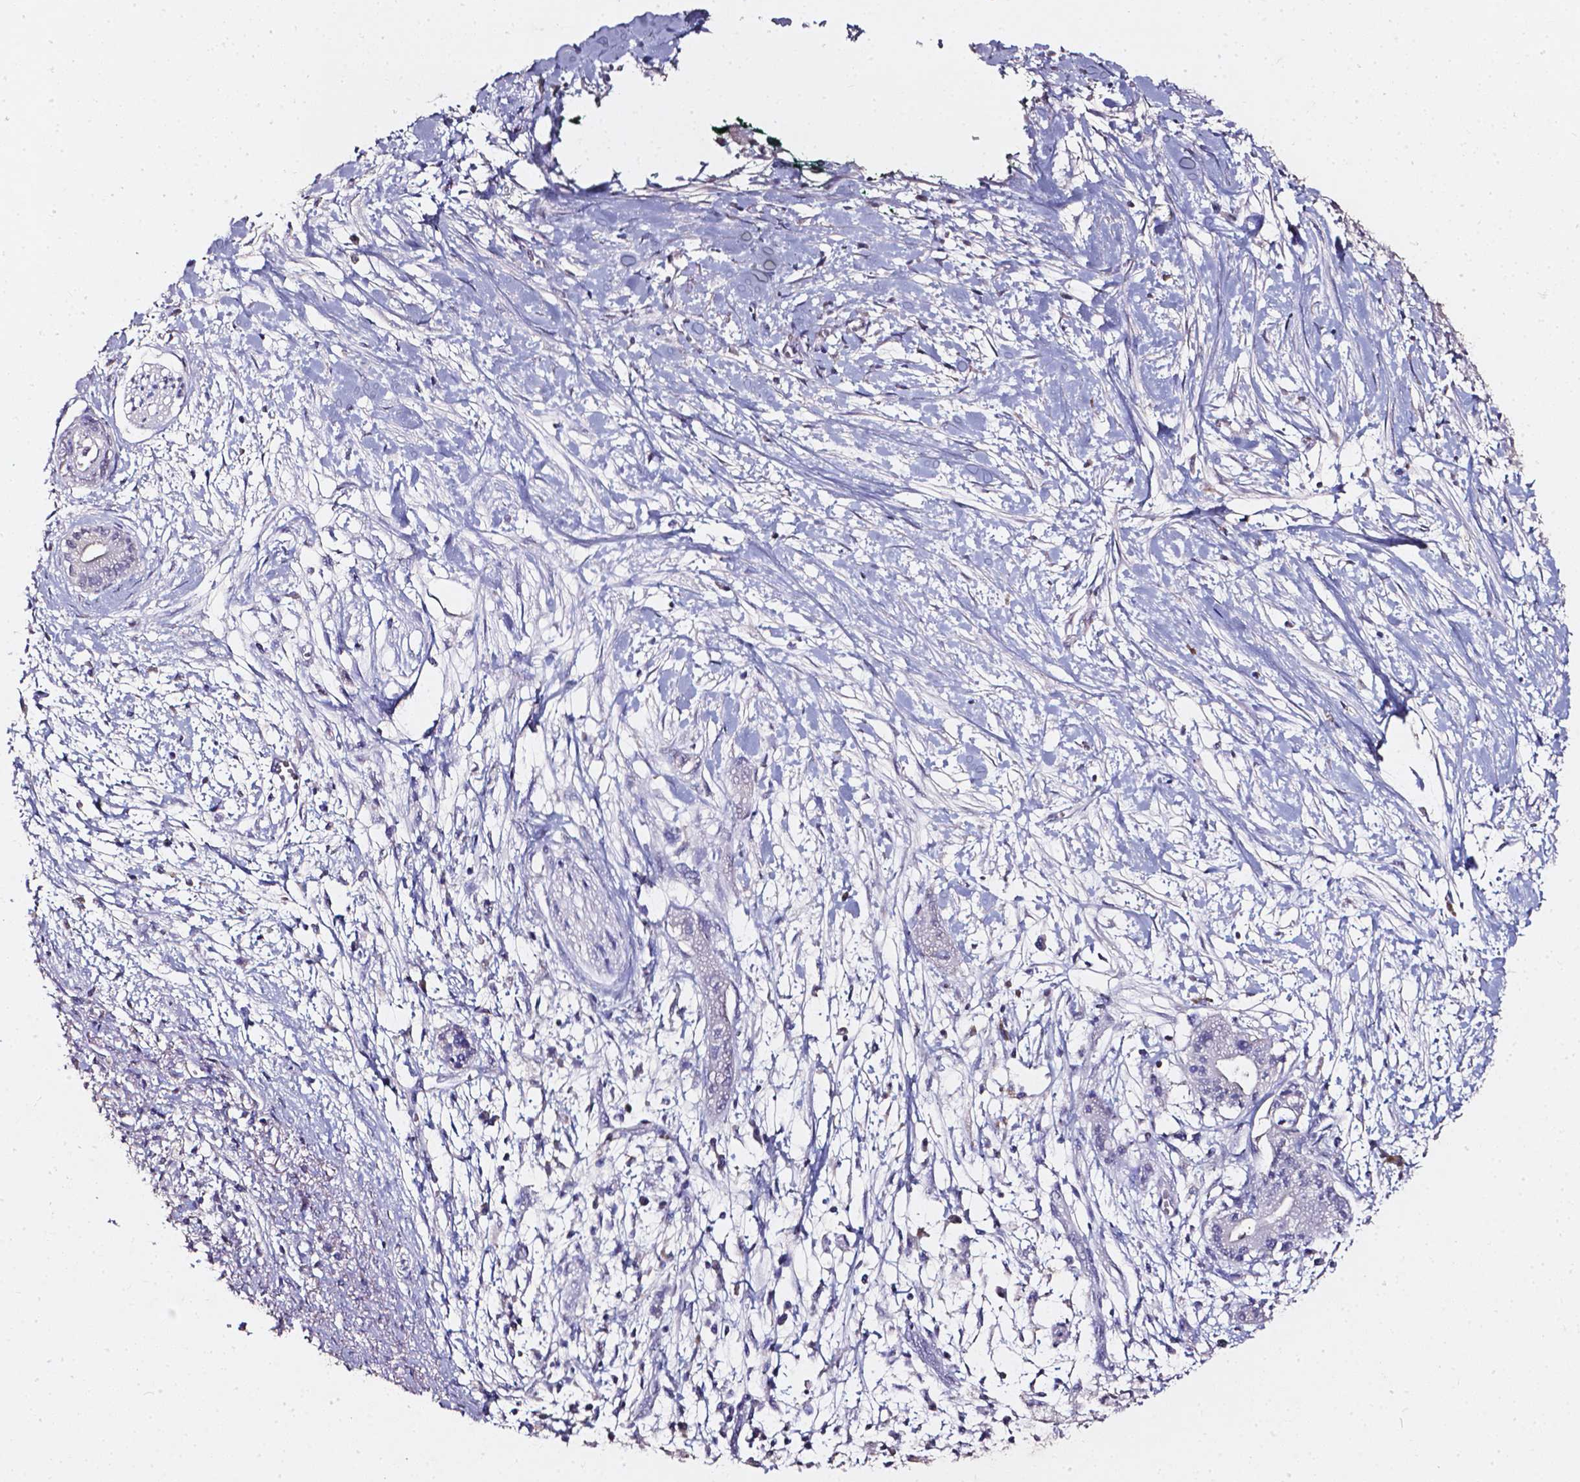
{"staining": {"intensity": "negative", "quantity": "none", "location": "none"}, "tissue": "pancreatic cancer", "cell_type": "Tumor cells", "image_type": "cancer", "snomed": [{"axis": "morphology", "description": "Normal tissue, NOS"}, {"axis": "morphology", "description": "Adenocarcinoma, NOS"}, {"axis": "topography", "description": "Lymph node"}, {"axis": "topography", "description": "Pancreas"}], "caption": "Tumor cells show no significant positivity in pancreatic adenocarcinoma.", "gene": "AKR1B10", "patient": {"sex": "female", "age": 58}}